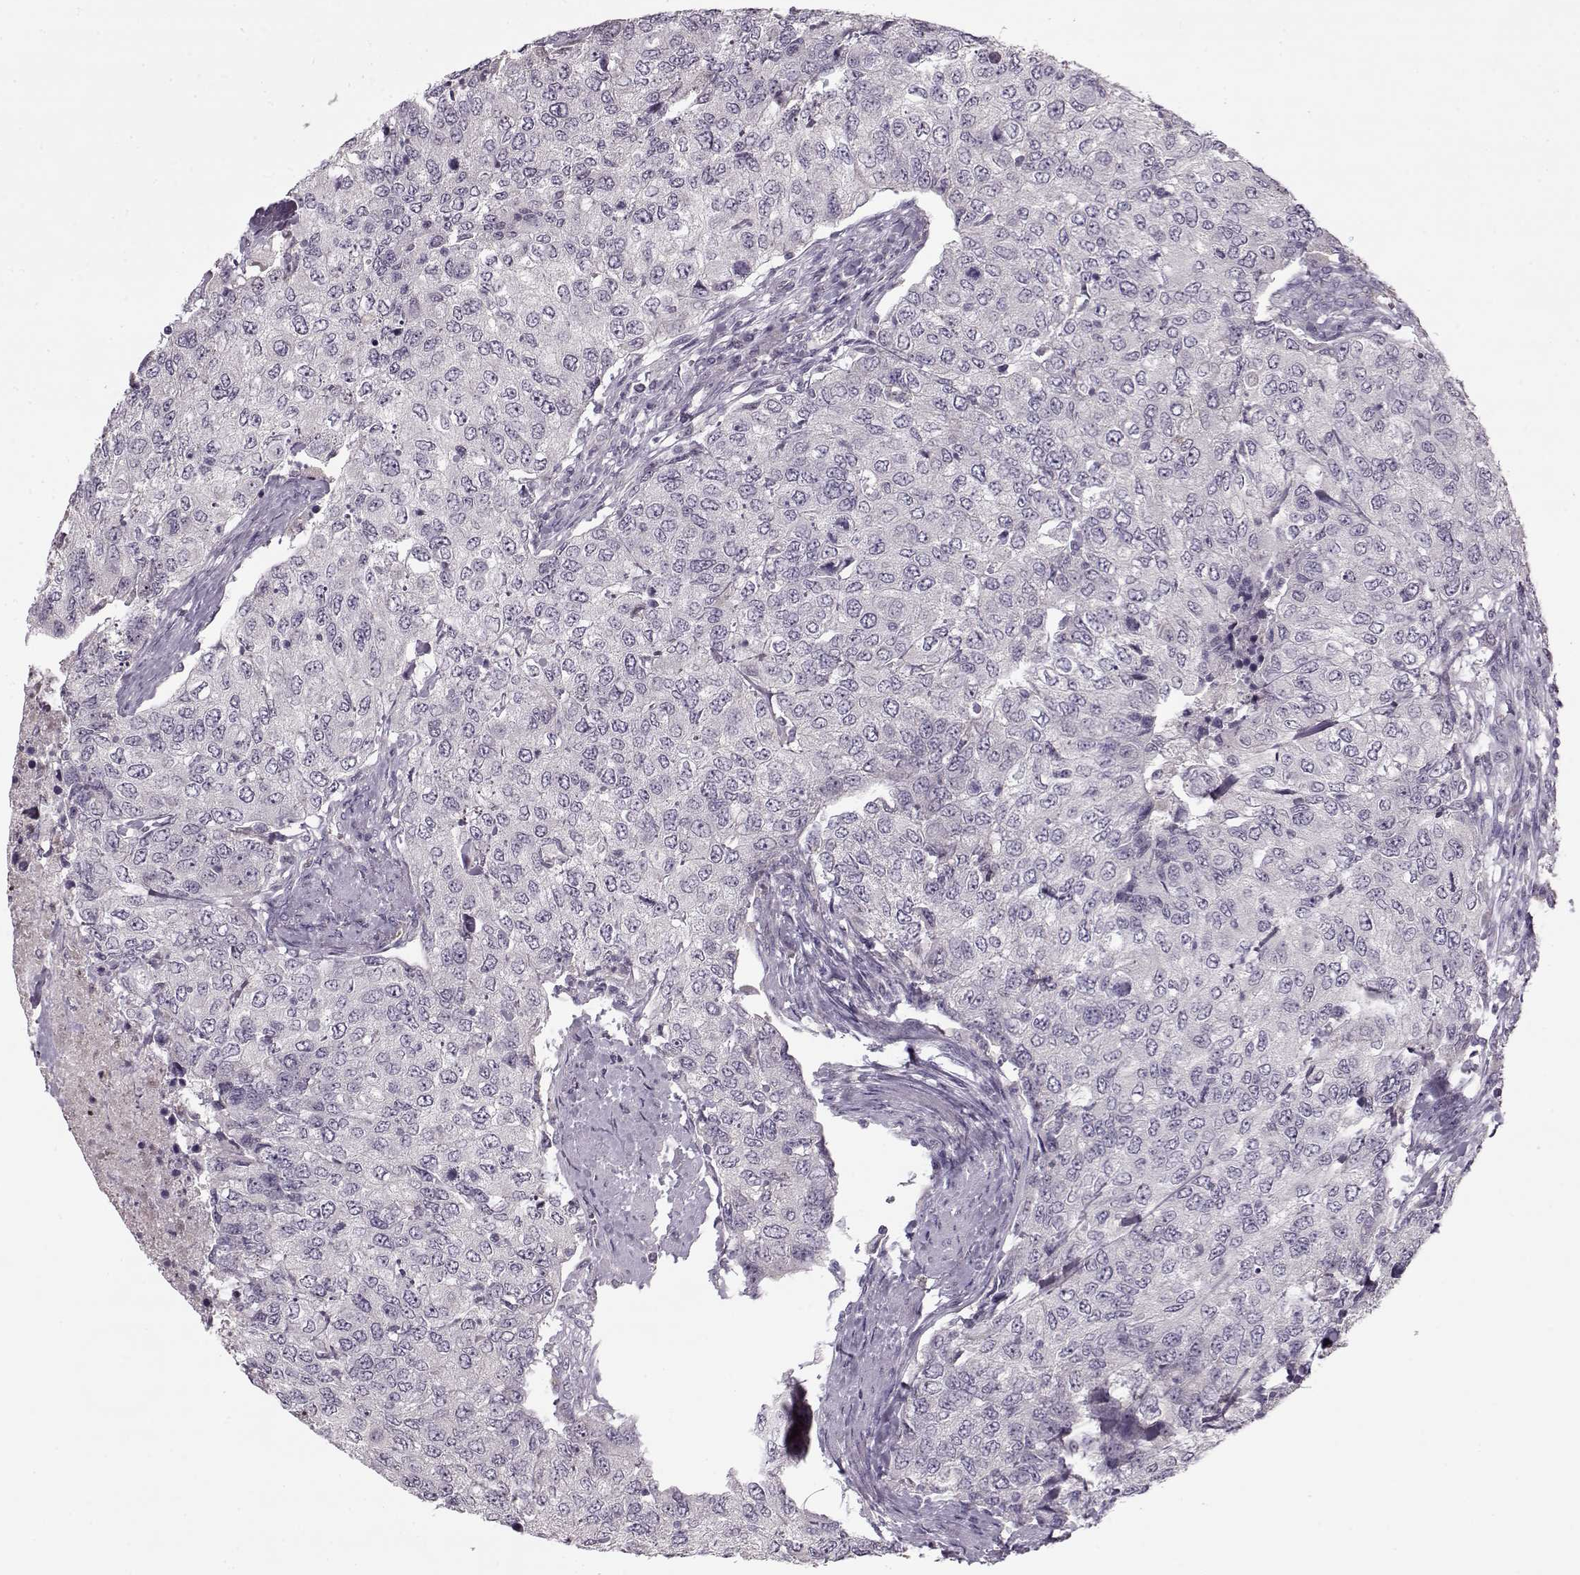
{"staining": {"intensity": "negative", "quantity": "none", "location": "none"}, "tissue": "urothelial cancer", "cell_type": "Tumor cells", "image_type": "cancer", "snomed": [{"axis": "morphology", "description": "Urothelial carcinoma, High grade"}, {"axis": "topography", "description": "Urinary bladder"}], "caption": "An immunohistochemistry histopathology image of high-grade urothelial carcinoma is shown. There is no staining in tumor cells of high-grade urothelial carcinoma. Nuclei are stained in blue.", "gene": "ACOT11", "patient": {"sex": "female", "age": 78}}